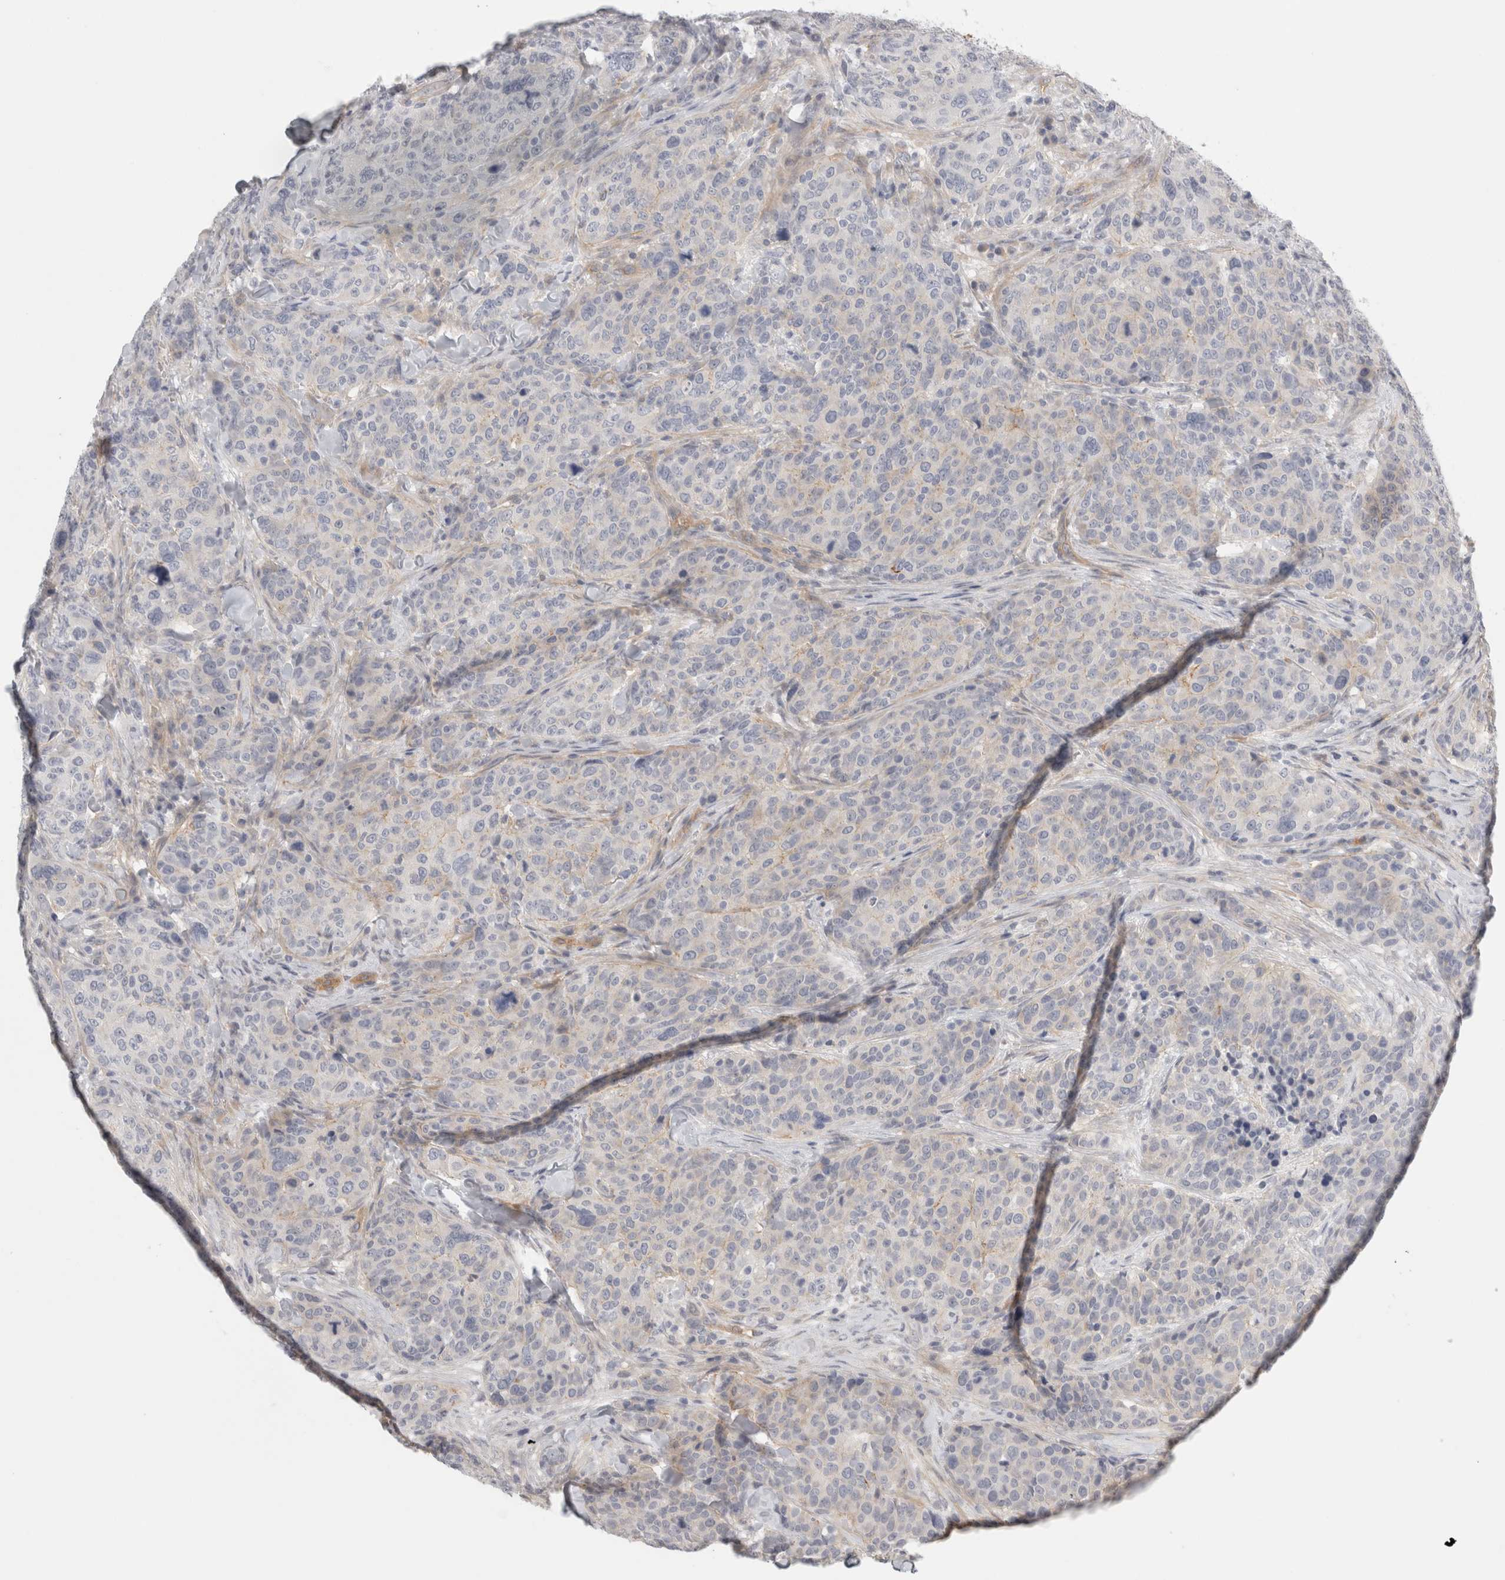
{"staining": {"intensity": "weak", "quantity": "<25%", "location": "cytoplasmic/membranous"}, "tissue": "breast cancer", "cell_type": "Tumor cells", "image_type": "cancer", "snomed": [{"axis": "morphology", "description": "Duct carcinoma"}, {"axis": "topography", "description": "Breast"}], "caption": "Immunohistochemistry image of neoplastic tissue: breast cancer stained with DAB (3,3'-diaminobenzidine) exhibits no significant protein staining in tumor cells. Brightfield microscopy of immunohistochemistry stained with DAB (brown) and hematoxylin (blue), captured at high magnification.", "gene": "FBLIM1", "patient": {"sex": "female", "age": 37}}